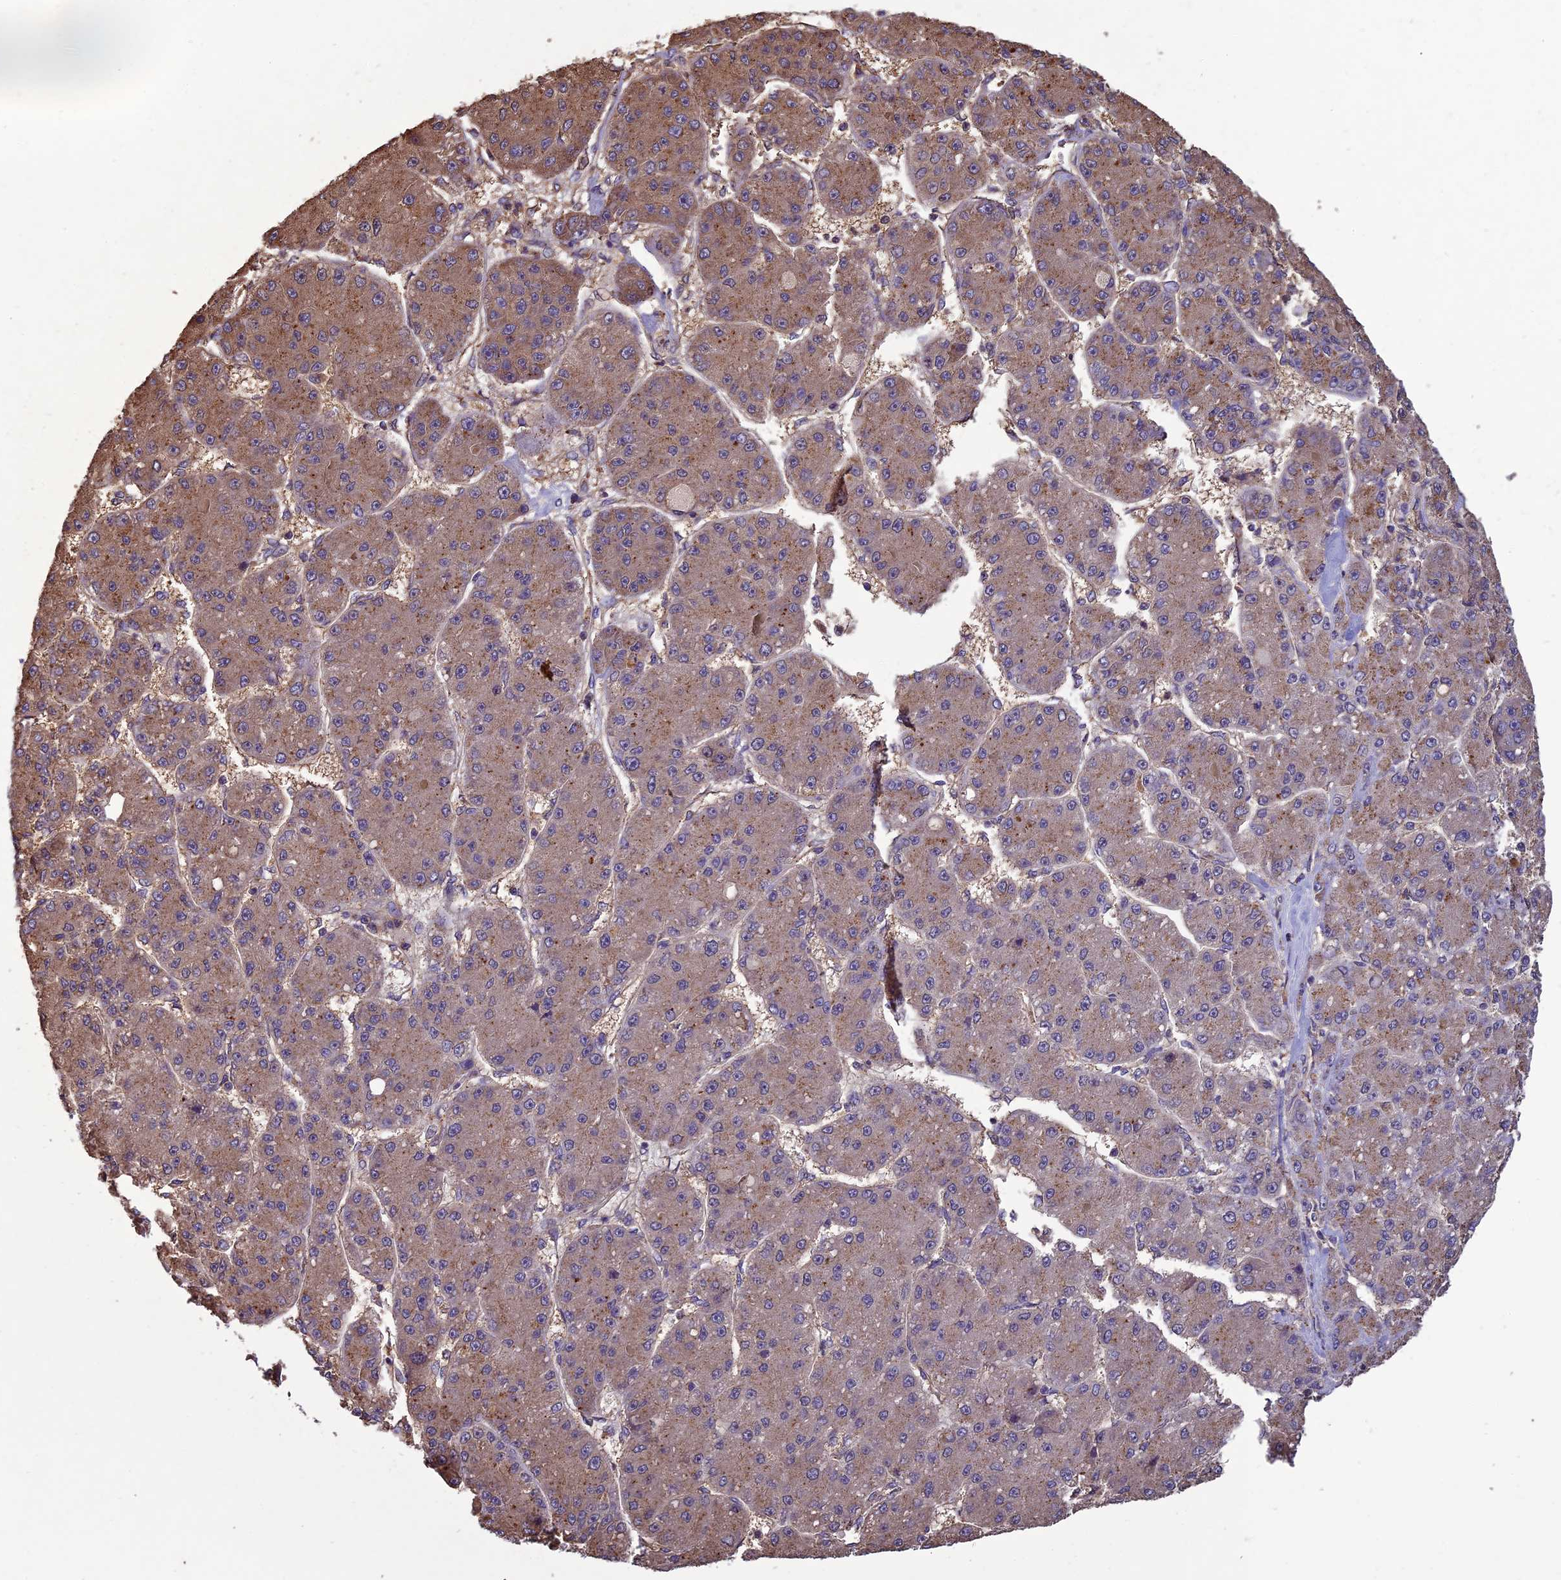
{"staining": {"intensity": "moderate", "quantity": "25%-75%", "location": "cytoplasmic/membranous"}, "tissue": "liver cancer", "cell_type": "Tumor cells", "image_type": "cancer", "snomed": [{"axis": "morphology", "description": "Carcinoma, Hepatocellular, NOS"}, {"axis": "topography", "description": "Liver"}], "caption": "Immunohistochemistry (IHC) of hepatocellular carcinoma (liver) displays medium levels of moderate cytoplasmic/membranous positivity in about 25%-75% of tumor cells.", "gene": "CHMP2A", "patient": {"sex": "male", "age": 67}}